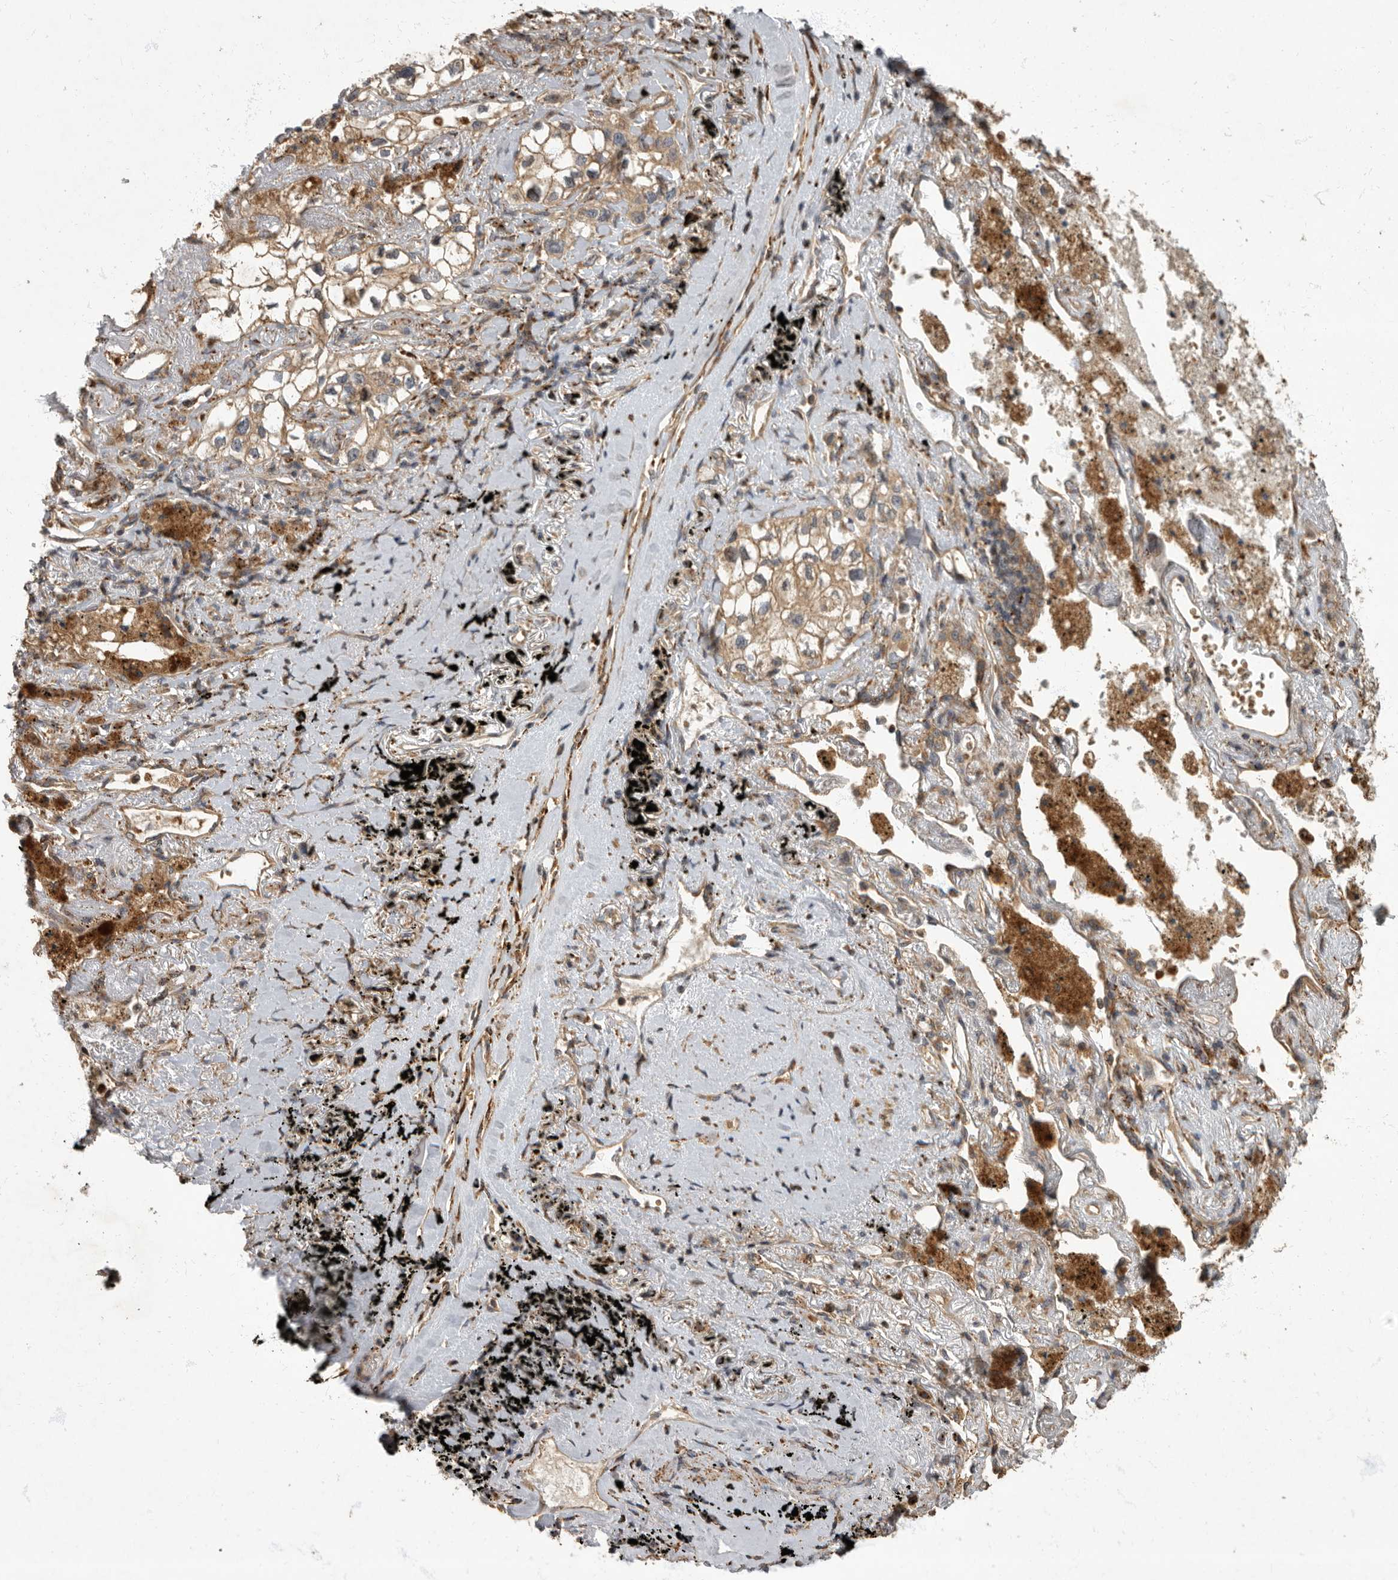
{"staining": {"intensity": "moderate", "quantity": ">75%", "location": "cytoplasmic/membranous"}, "tissue": "lung cancer", "cell_type": "Tumor cells", "image_type": "cancer", "snomed": [{"axis": "morphology", "description": "Adenocarcinoma, NOS"}, {"axis": "topography", "description": "Lung"}], "caption": "An image of human lung cancer stained for a protein demonstrates moderate cytoplasmic/membranous brown staining in tumor cells.", "gene": "IQCK", "patient": {"sex": "male", "age": 63}}